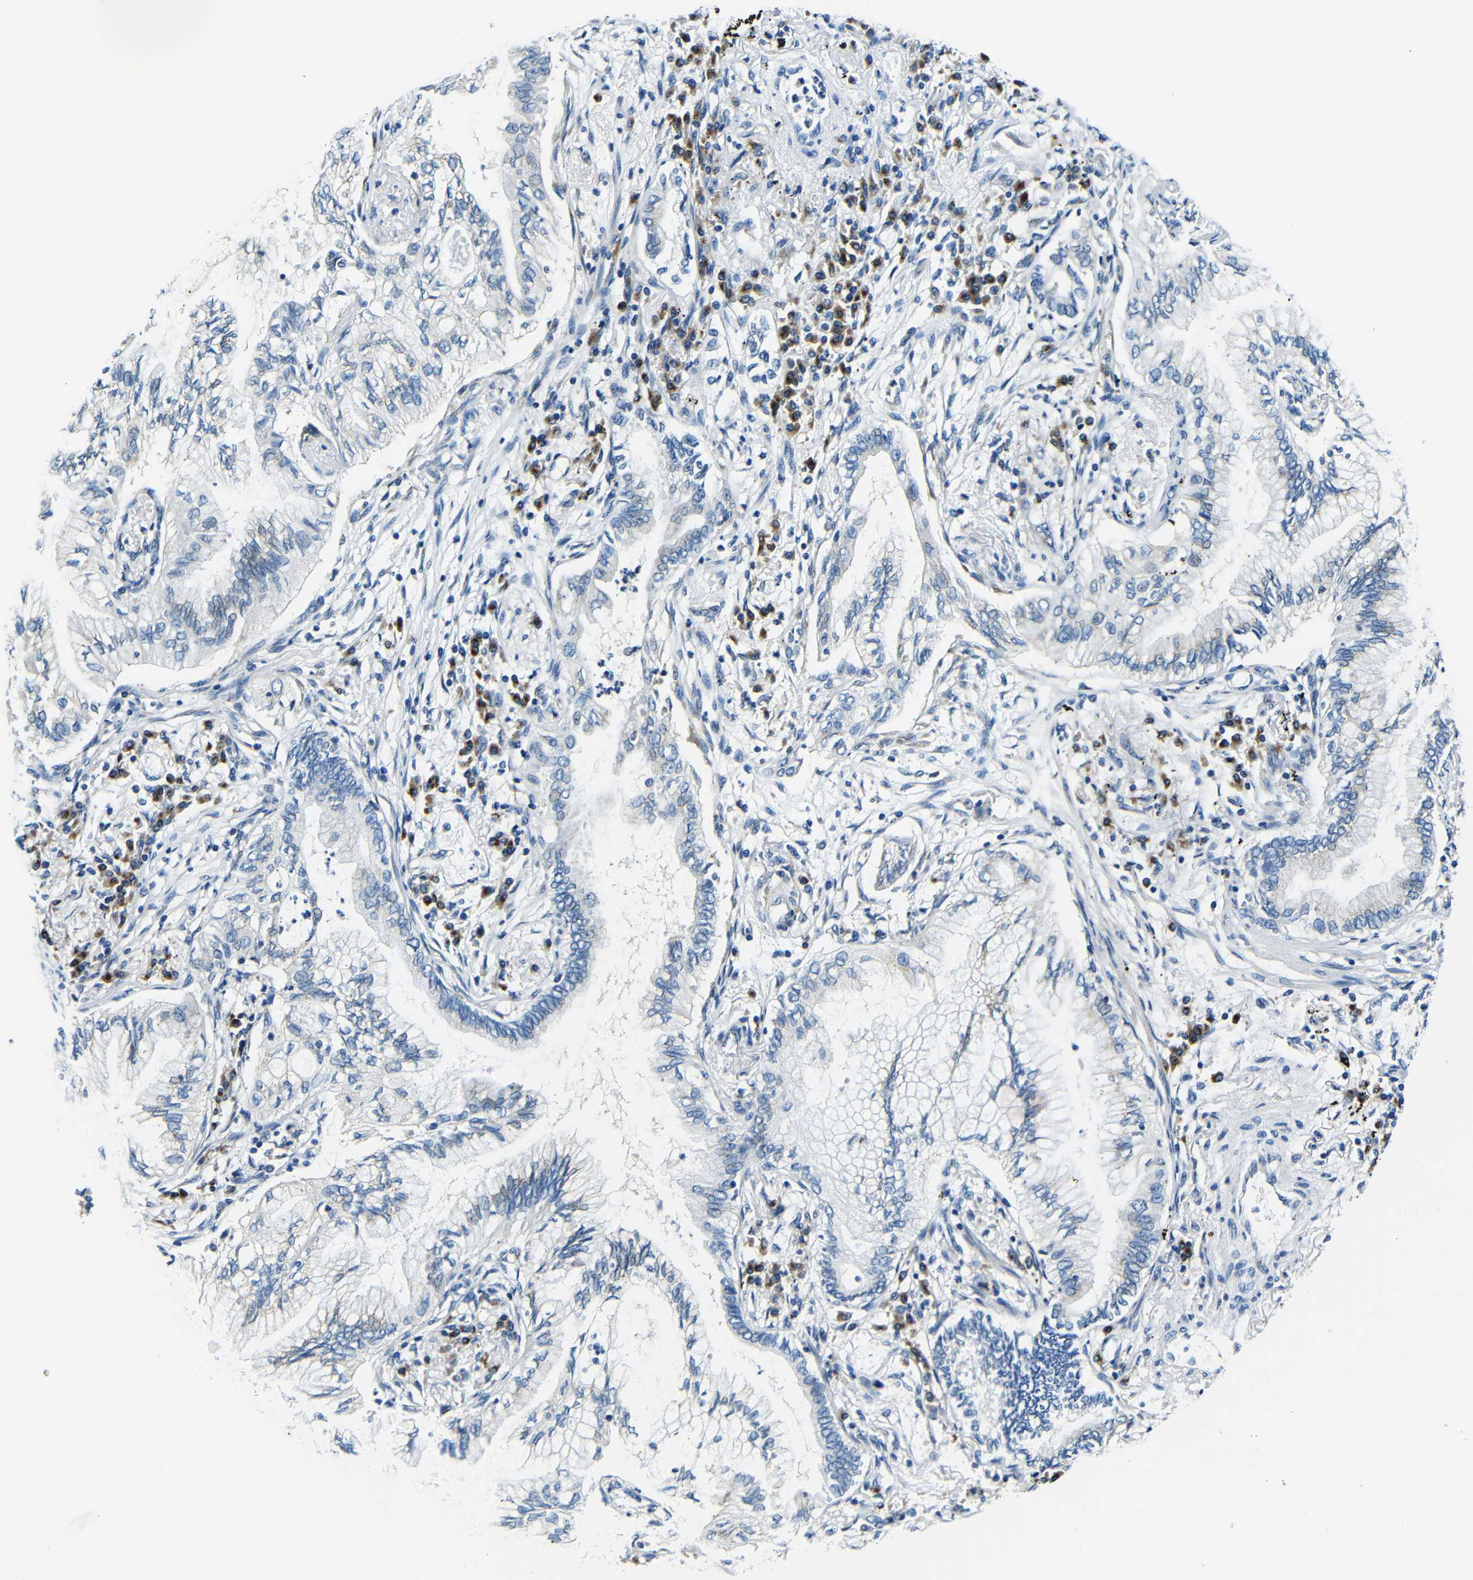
{"staining": {"intensity": "negative", "quantity": "none", "location": "none"}, "tissue": "lung cancer", "cell_type": "Tumor cells", "image_type": "cancer", "snomed": [{"axis": "morphology", "description": "Normal tissue, NOS"}, {"axis": "morphology", "description": "Adenocarcinoma, NOS"}, {"axis": "topography", "description": "Bronchus"}, {"axis": "topography", "description": "Lung"}], "caption": "Tumor cells are negative for protein expression in human lung adenocarcinoma.", "gene": "USO1", "patient": {"sex": "female", "age": 70}}